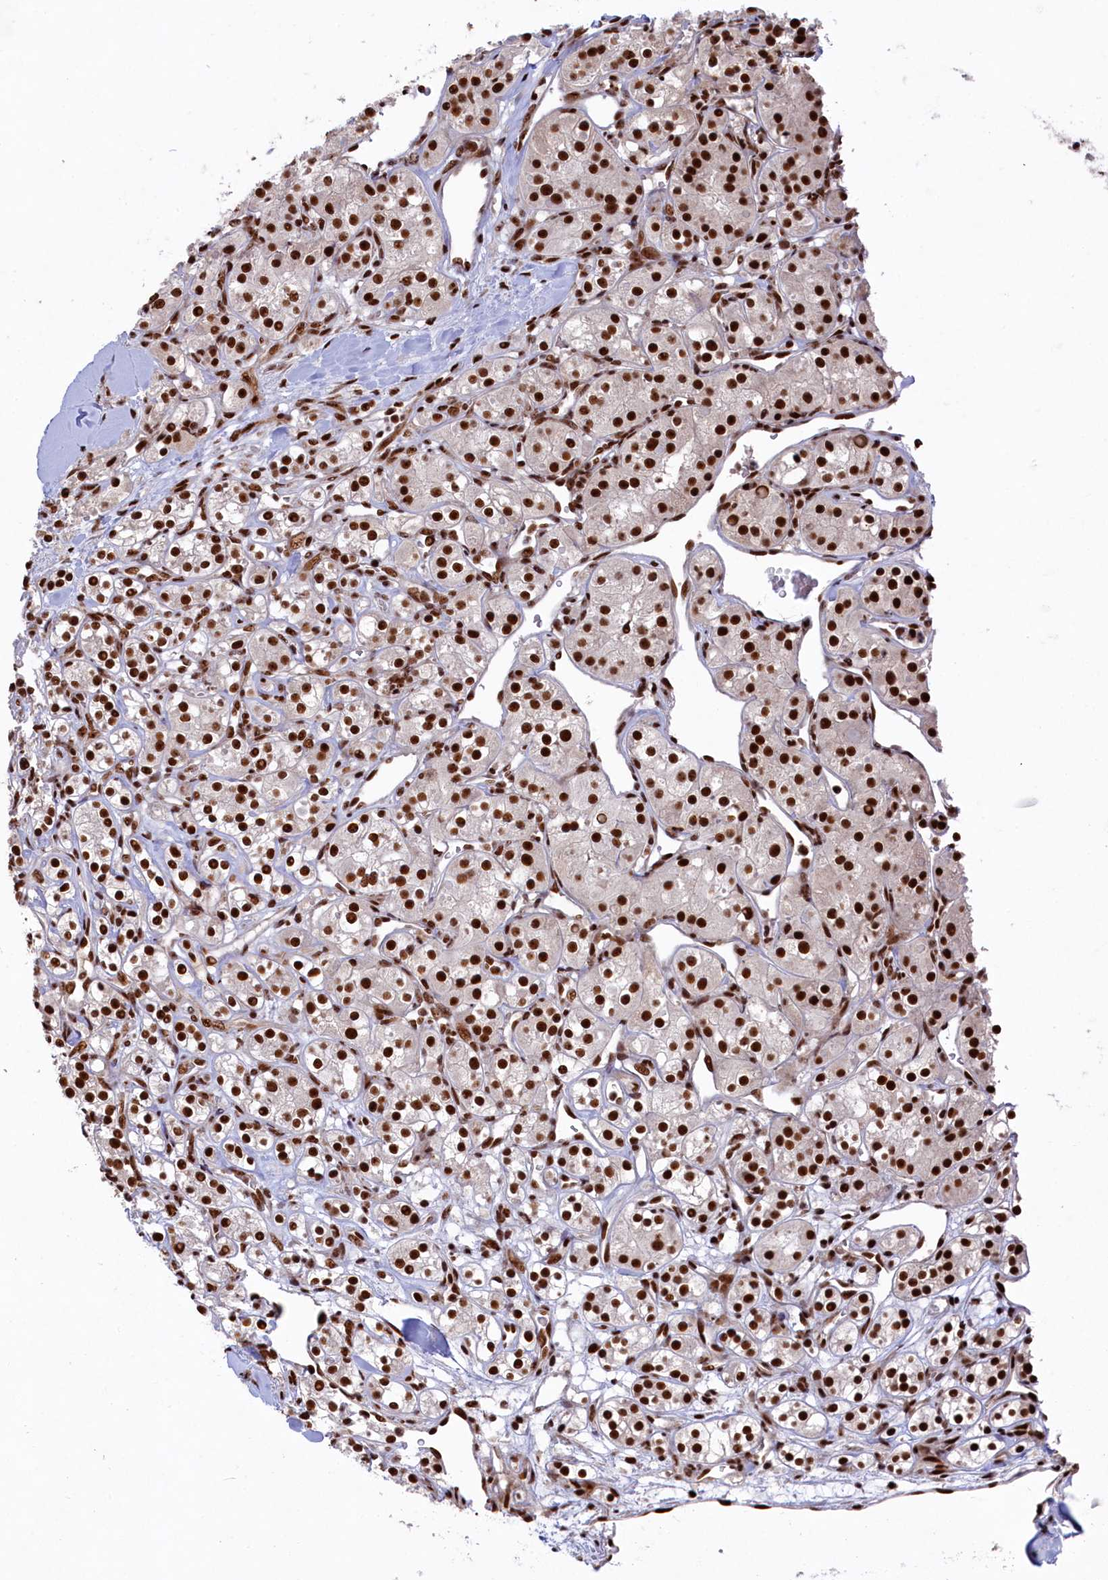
{"staining": {"intensity": "strong", "quantity": ">75%", "location": "nuclear"}, "tissue": "renal cancer", "cell_type": "Tumor cells", "image_type": "cancer", "snomed": [{"axis": "morphology", "description": "Adenocarcinoma, NOS"}, {"axis": "topography", "description": "Kidney"}], "caption": "Renal adenocarcinoma stained for a protein (brown) exhibits strong nuclear positive expression in about >75% of tumor cells.", "gene": "PRPF31", "patient": {"sex": "male", "age": 77}}